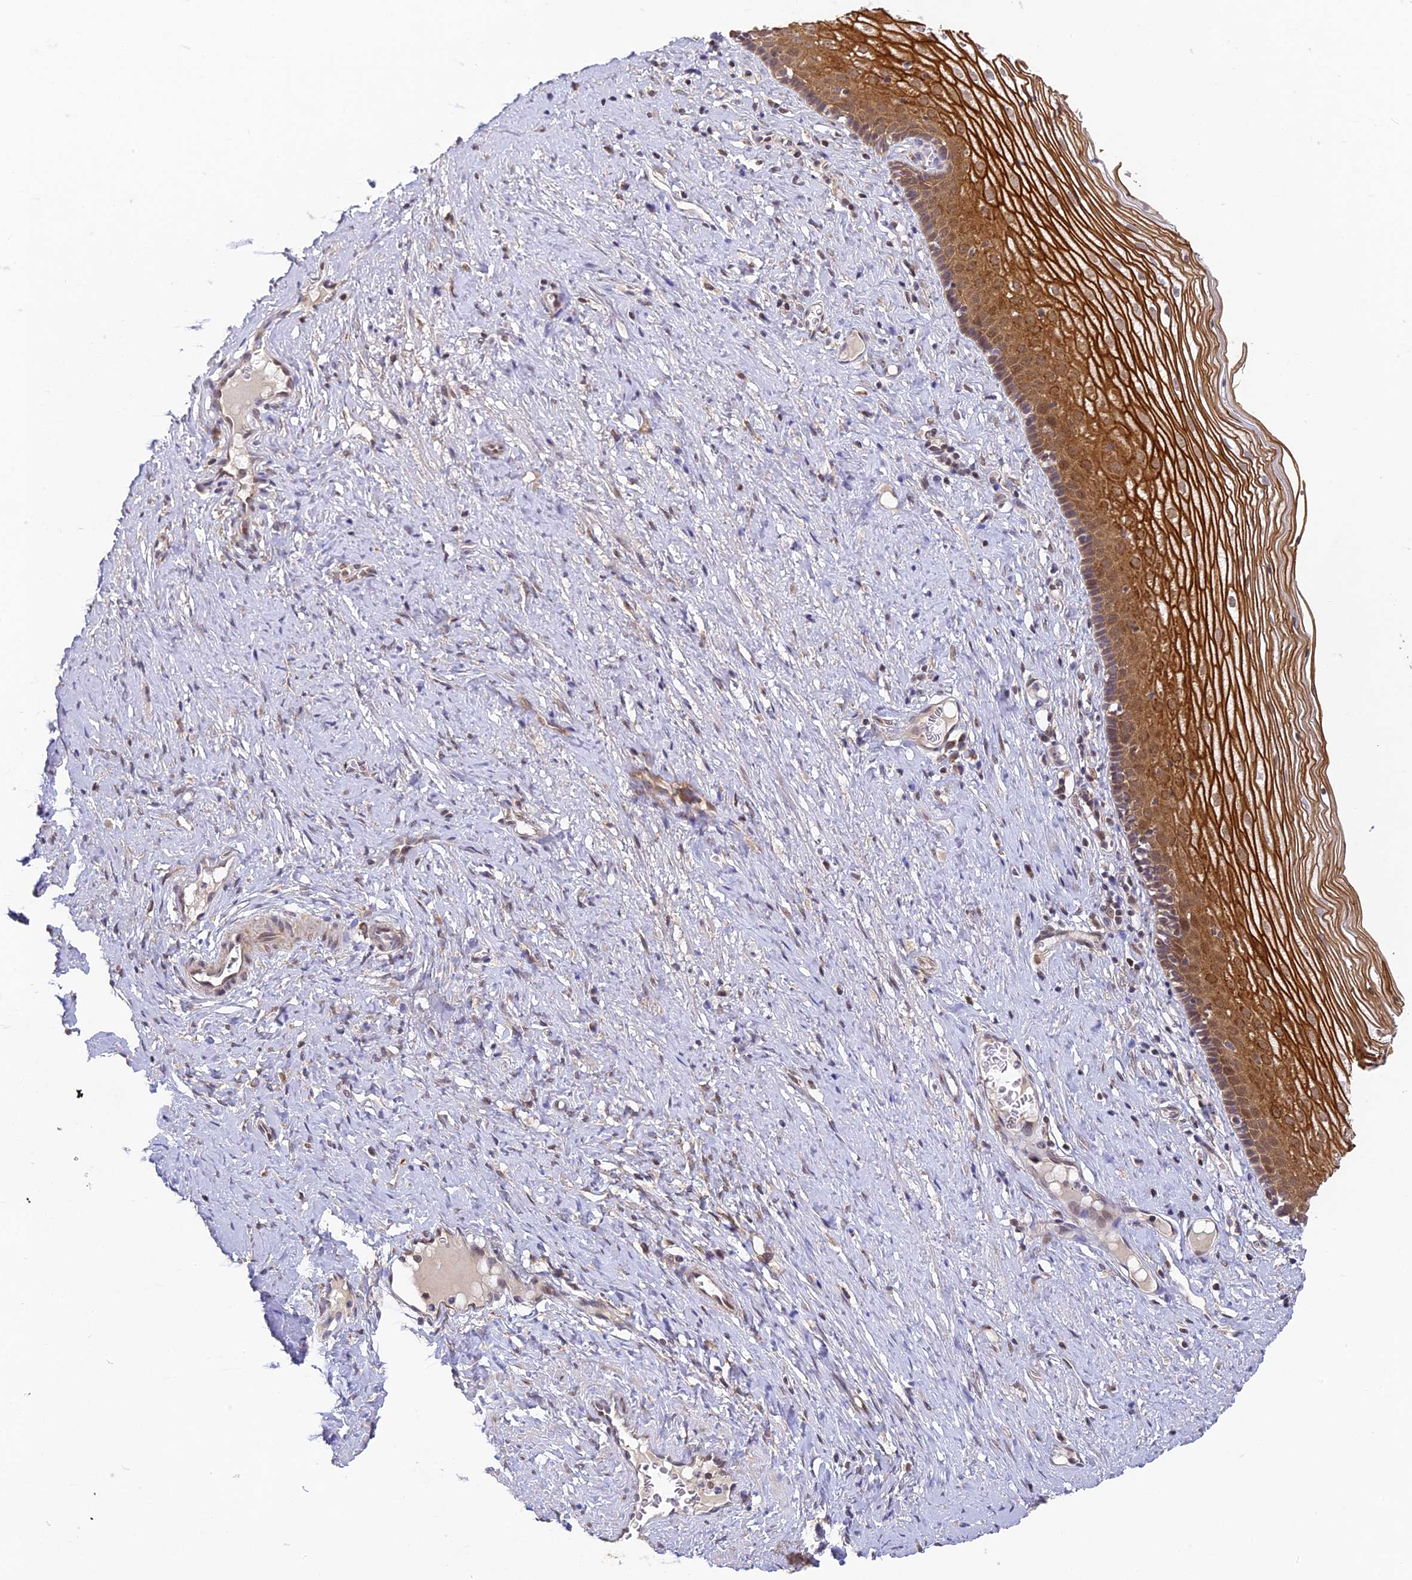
{"staining": {"intensity": "moderate", "quantity": ">75%", "location": "cytoplasmic/membranous"}, "tissue": "cervix", "cell_type": "Glandular cells", "image_type": "normal", "snomed": [{"axis": "morphology", "description": "Normal tissue, NOS"}, {"axis": "topography", "description": "Cervix"}], "caption": "The image reveals a brown stain indicating the presence of a protein in the cytoplasmic/membranous of glandular cells in cervix.", "gene": "DNAAF10", "patient": {"sex": "female", "age": 42}}